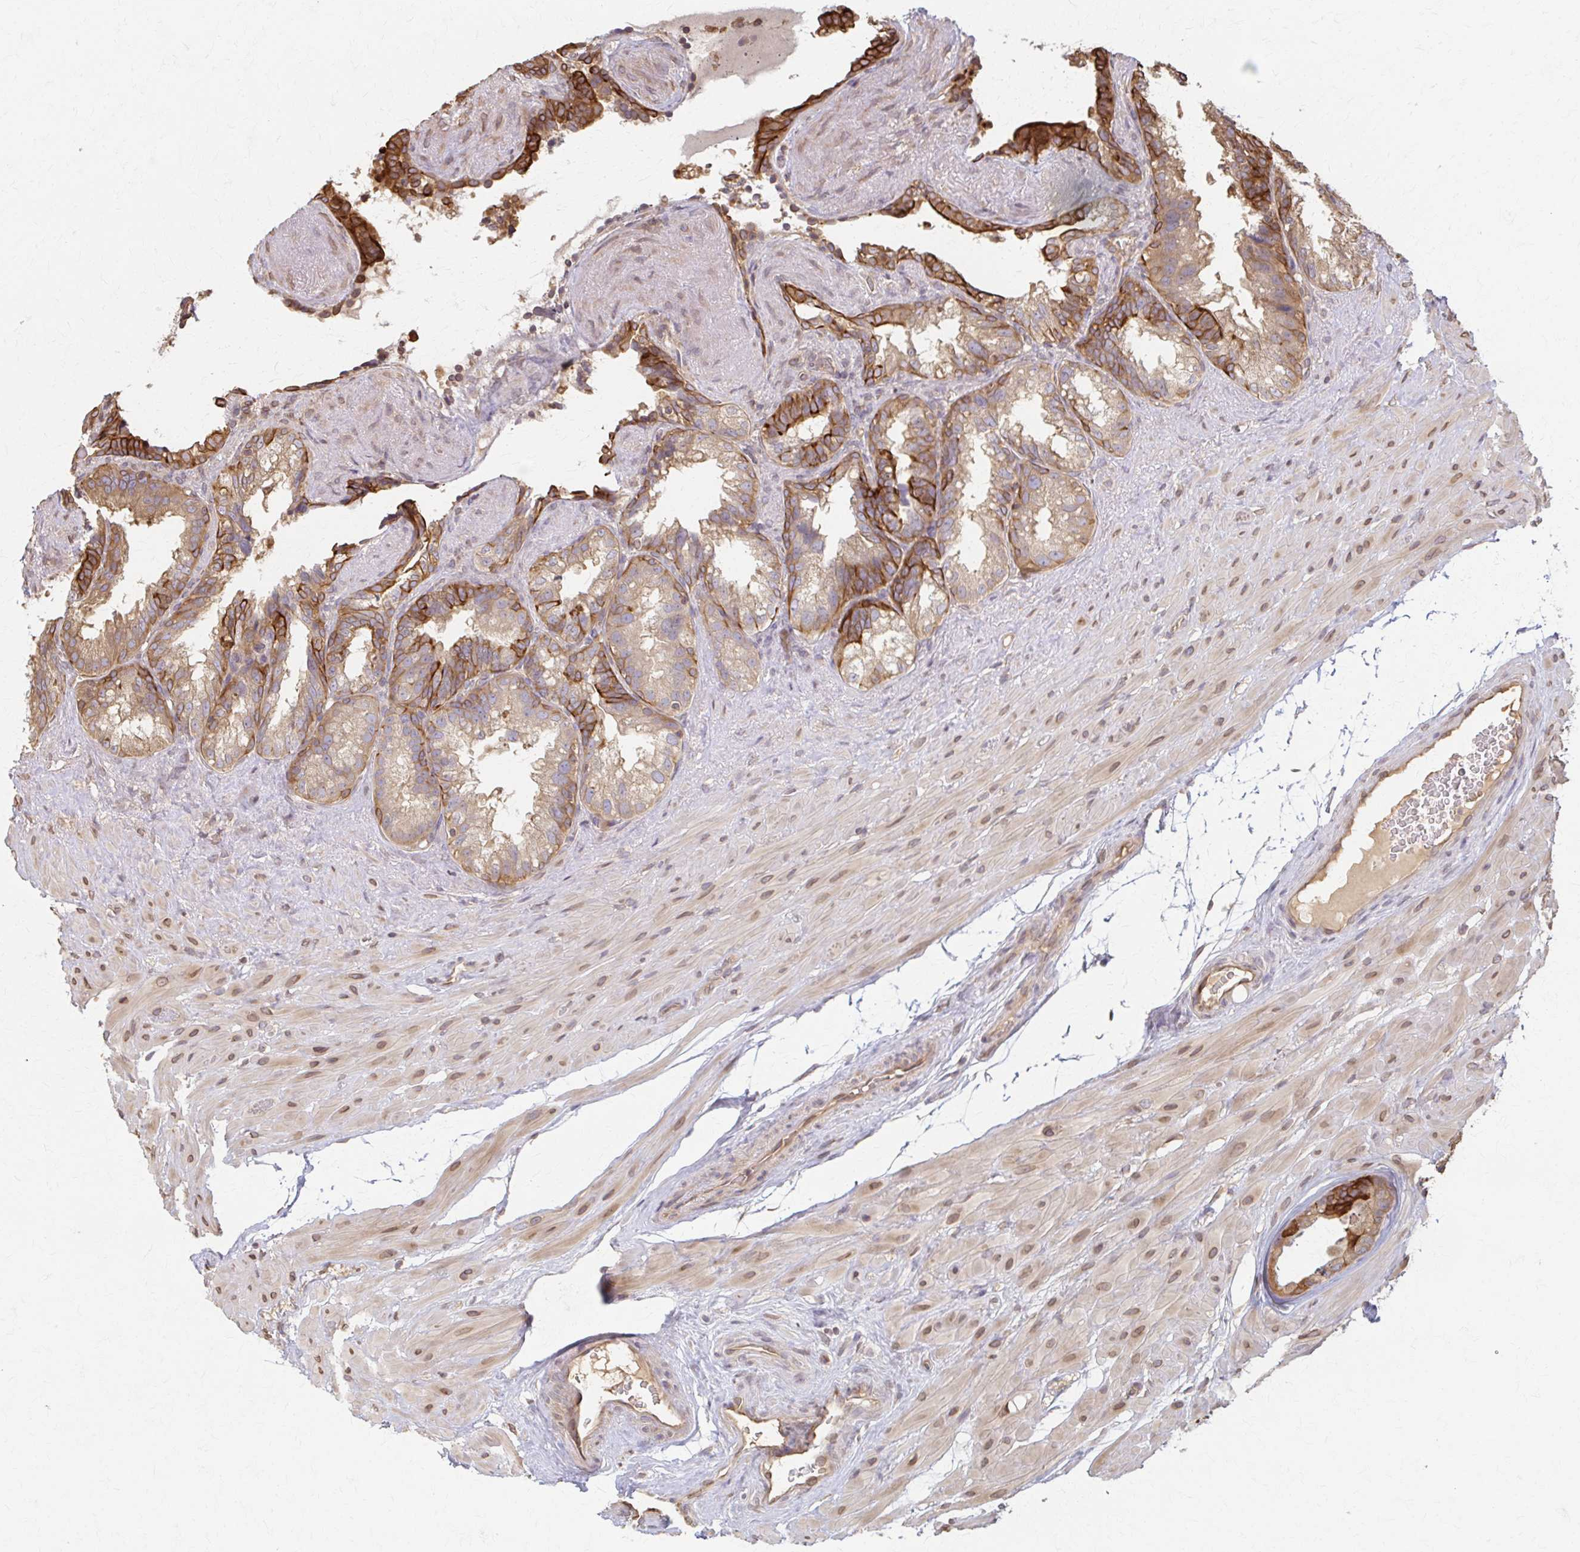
{"staining": {"intensity": "moderate", "quantity": ">75%", "location": "cytoplasmic/membranous"}, "tissue": "seminal vesicle", "cell_type": "Glandular cells", "image_type": "normal", "snomed": [{"axis": "morphology", "description": "Normal tissue, NOS"}, {"axis": "topography", "description": "Seminal veicle"}], "caption": "Brown immunohistochemical staining in unremarkable seminal vesicle exhibits moderate cytoplasmic/membranous staining in approximately >75% of glandular cells. (Brightfield microscopy of DAB IHC at high magnification).", "gene": "ARHGAP35", "patient": {"sex": "male", "age": 60}}